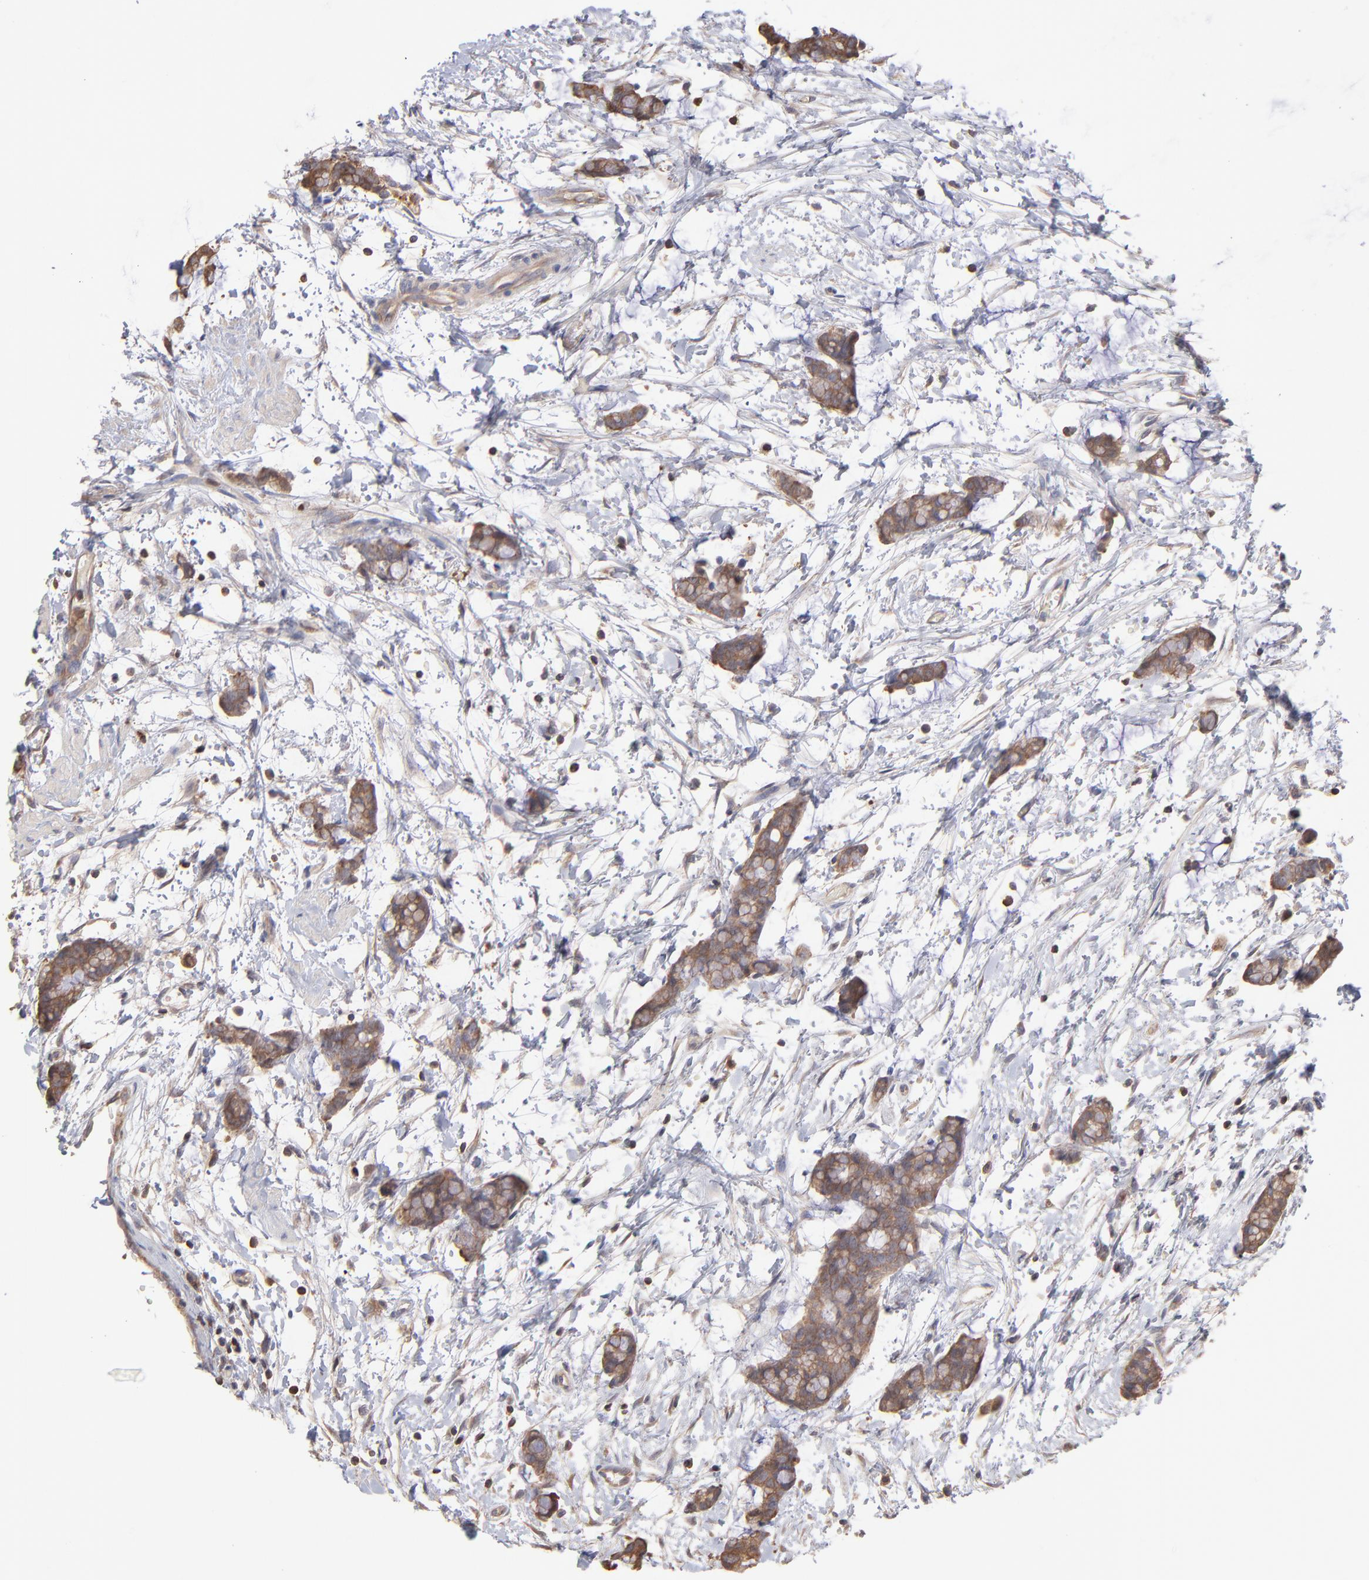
{"staining": {"intensity": "strong", "quantity": ">75%", "location": "cytoplasmic/membranous"}, "tissue": "colorectal cancer", "cell_type": "Tumor cells", "image_type": "cancer", "snomed": [{"axis": "morphology", "description": "Adenocarcinoma, NOS"}, {"axis": "topography", "description": "Colon"}], "caption": "Immunohistochemistry (IHC) of colorectal cancer displays high levels of strong cytoplasmic/membranous positivity in approximately >75% of tumor cells.", "gene": "MAP2K2", "patient": {"sex": "male", "age": 14}}